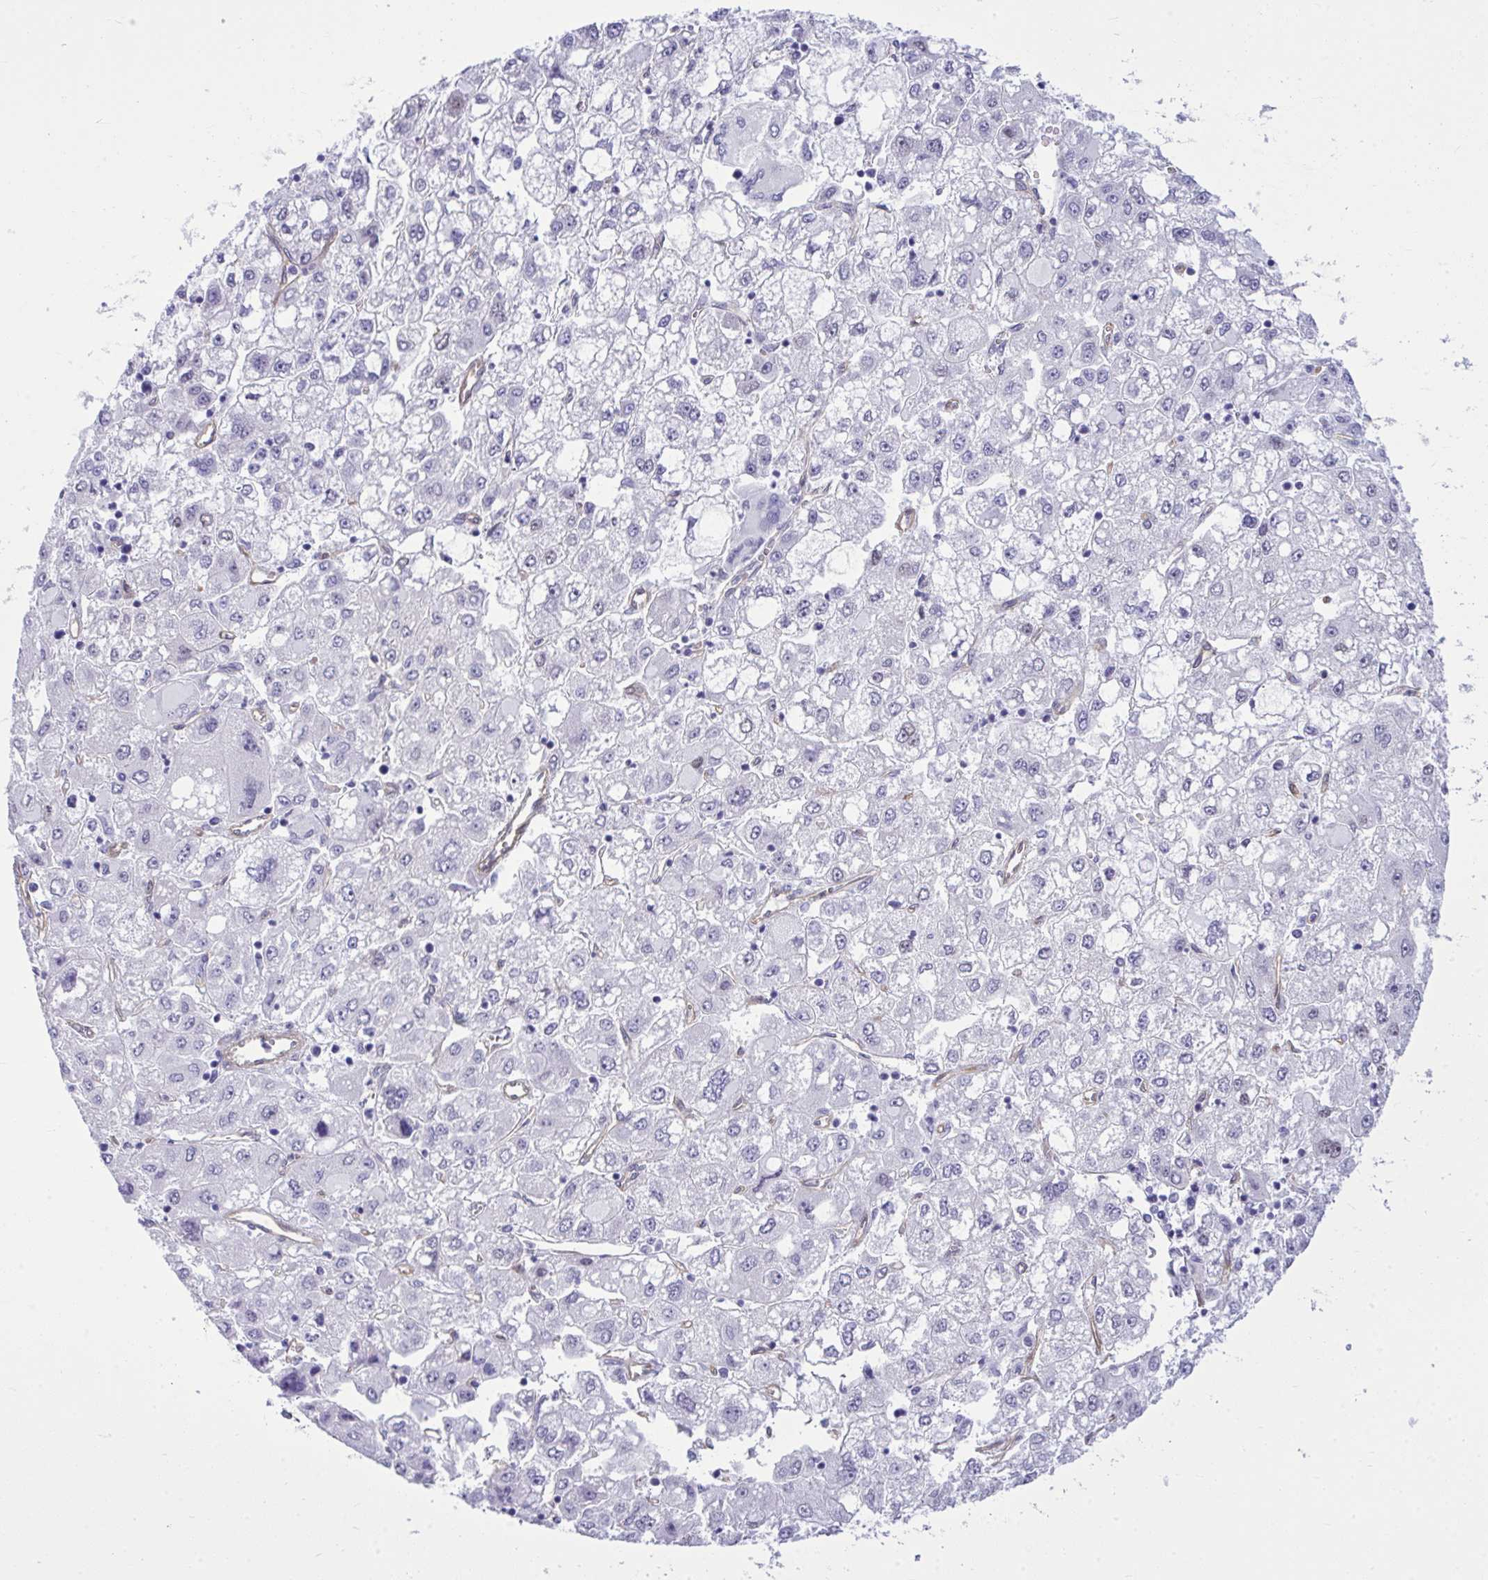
{"staining": {"intensity": "negative", "quantity": "none", "location": "none"}, "tissue": "liver cancer", "cell_type": "Tumor cells", "image_type": "cancer", "snomed": [{"axis": "morphology", "description": "Carcinoma, Hepatocellular, NOS"}, {"axis": "topography", "description": "Liver"}], "caption": "A photomicrograph of human liver hepatocellular carcinoma is negative for staining in tumor cells.", "gene": "LIMS2", "patient": {"sex": "male", "age": 40}}